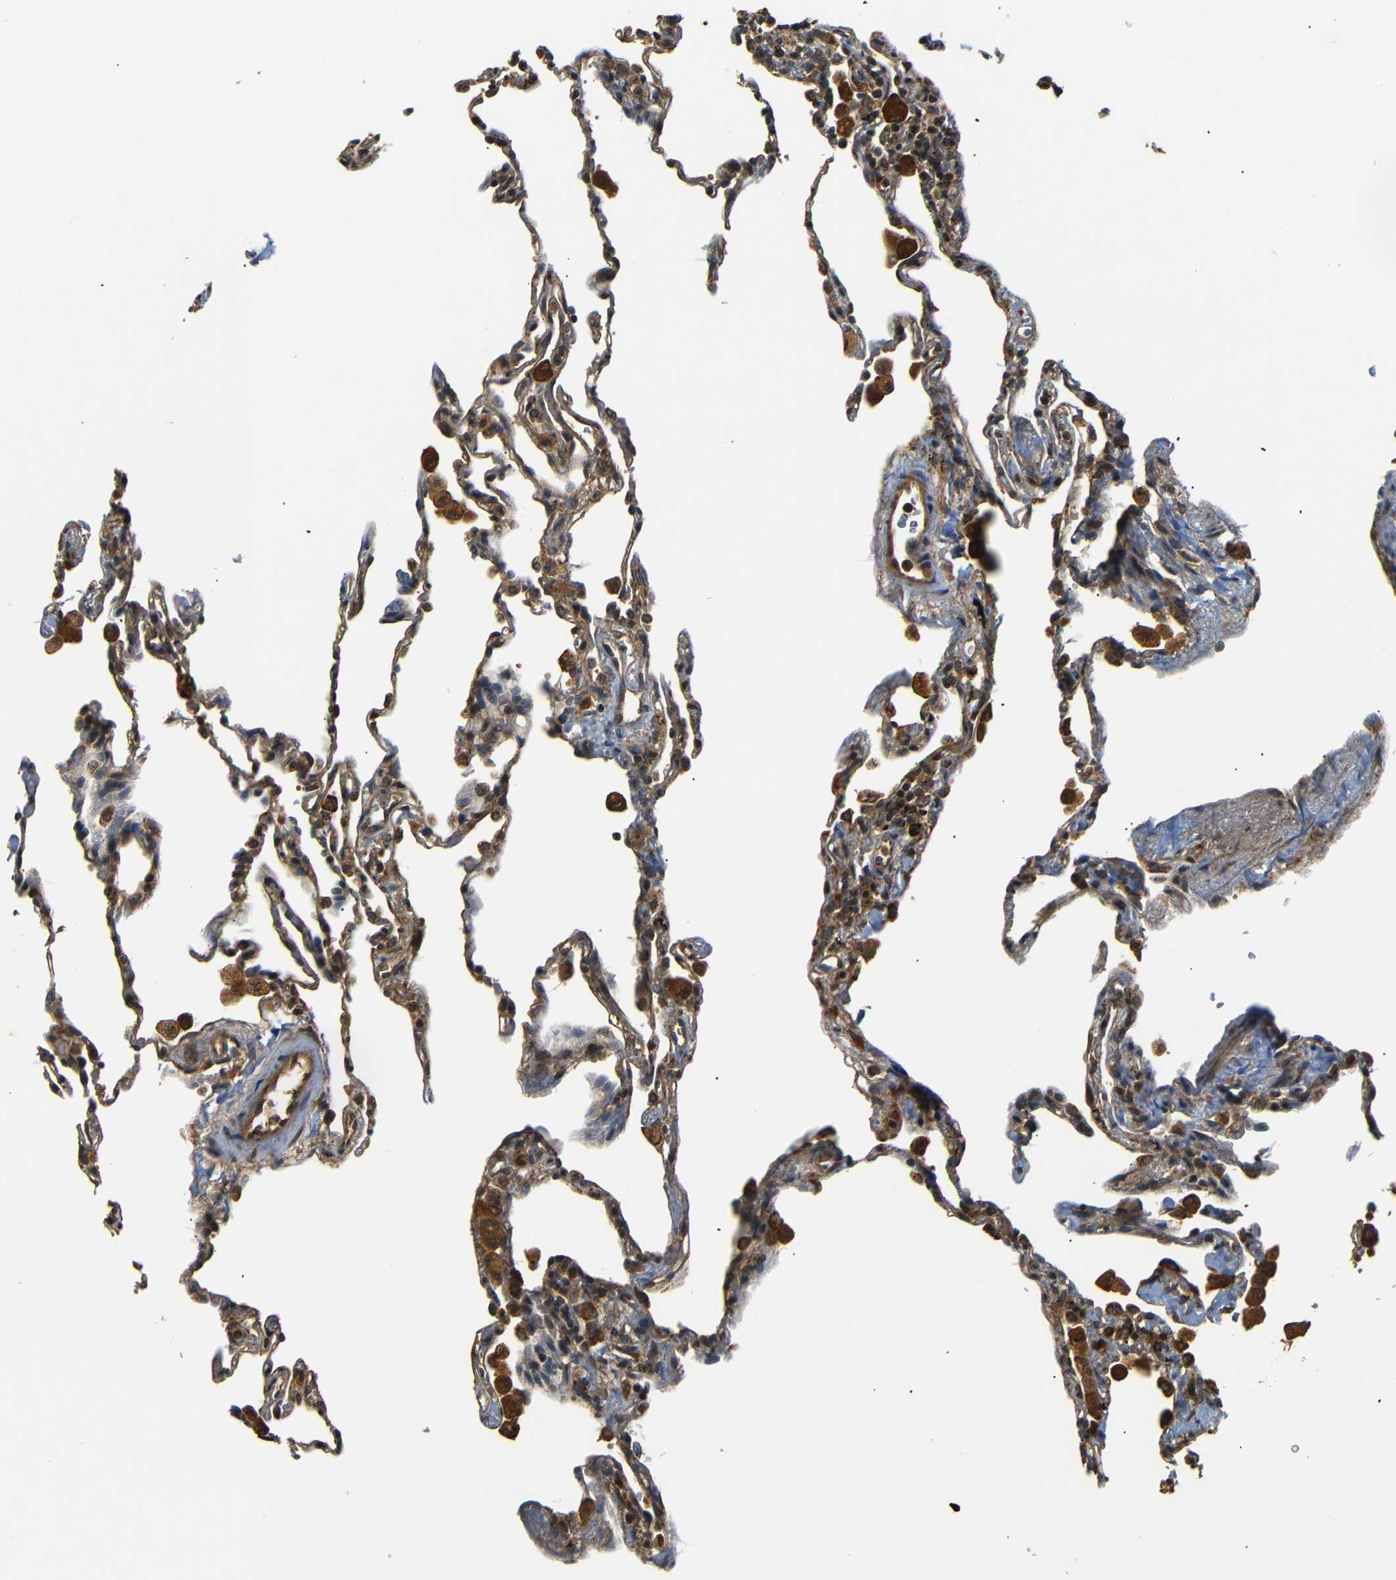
{"staining": {"intensity": "moderate", "quantity": ">75%", "location": "cytoplasmic/membranous"}, "tissue": "lung", "cell_type": "Alveolar cells", "image_type": "normal", "snomed": [{"axis": "morphology", "description": "Normal tissue, NOS"}, {"axis": "topography", "description": "Lung"}], "caption": "Alveolar cells exhibit moderate cytoplasmic/membranous positivity in about >75% of cells in unremarkable lung.", "gene": "TANK", "patient": {"sex": "male", "age": 59}}